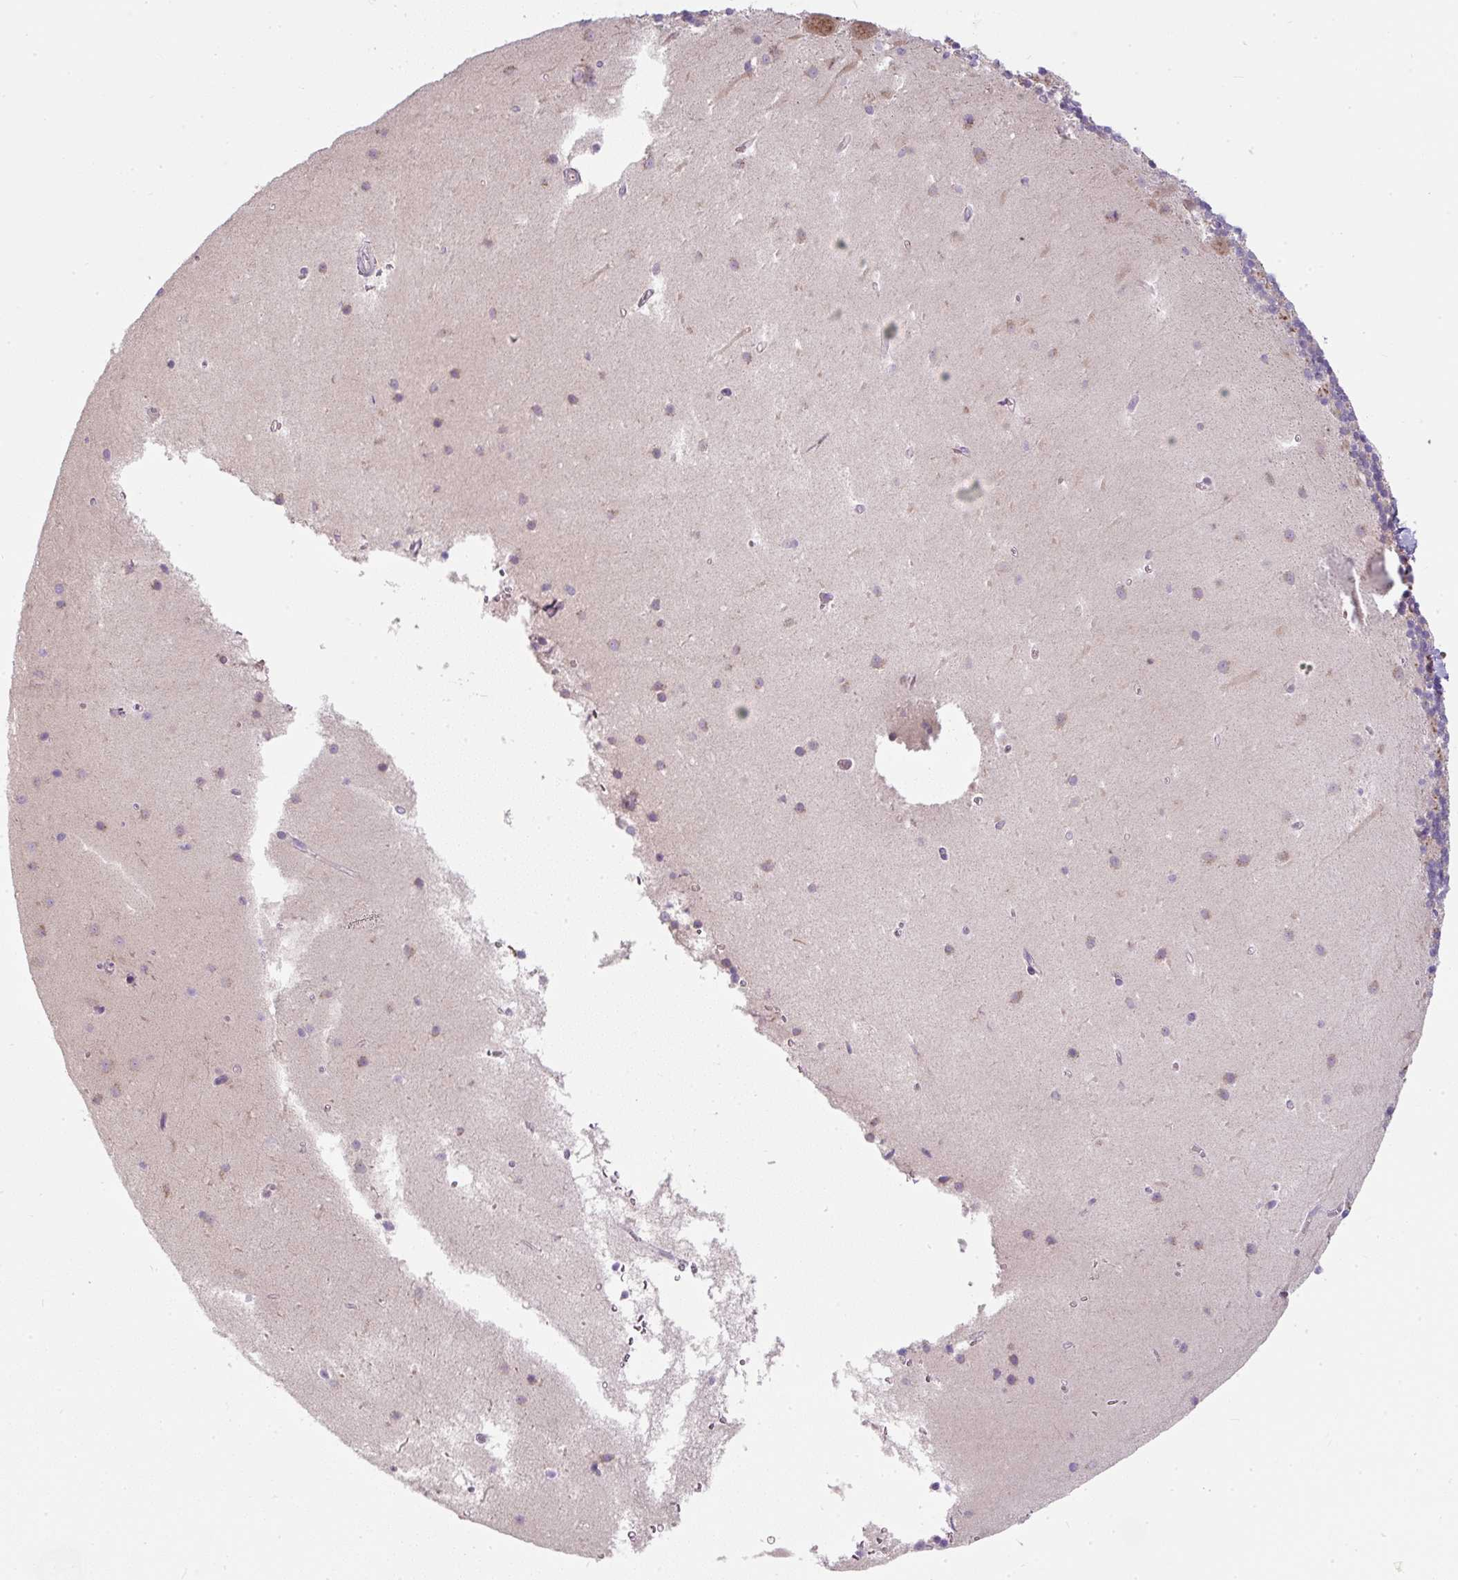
{"staining": {"intensity": "moderate", "quantity": "25%-75%", "location": "cytoplasmic/membranous"}, "tissue": "cerebellum", "cell_type": "Cells in granular layer", "image_type": "normal", "snomed": [{"axis": "morphology", "description": "Normal tissue, NOS"}, {"axis": "topography", "description": "Cerebellum"}], "caption": "Immunohistochemistry (IHC) of normal human cerebellum shows medium levels of moderate cytoplasmic/membranous positivity in about 25%-75% of cells in granular layer. The protein of interest is shown in brown color, while the nuclei are stained blue.", "gene": "MLX", "patient": {"sex": "male", "age": 54}}